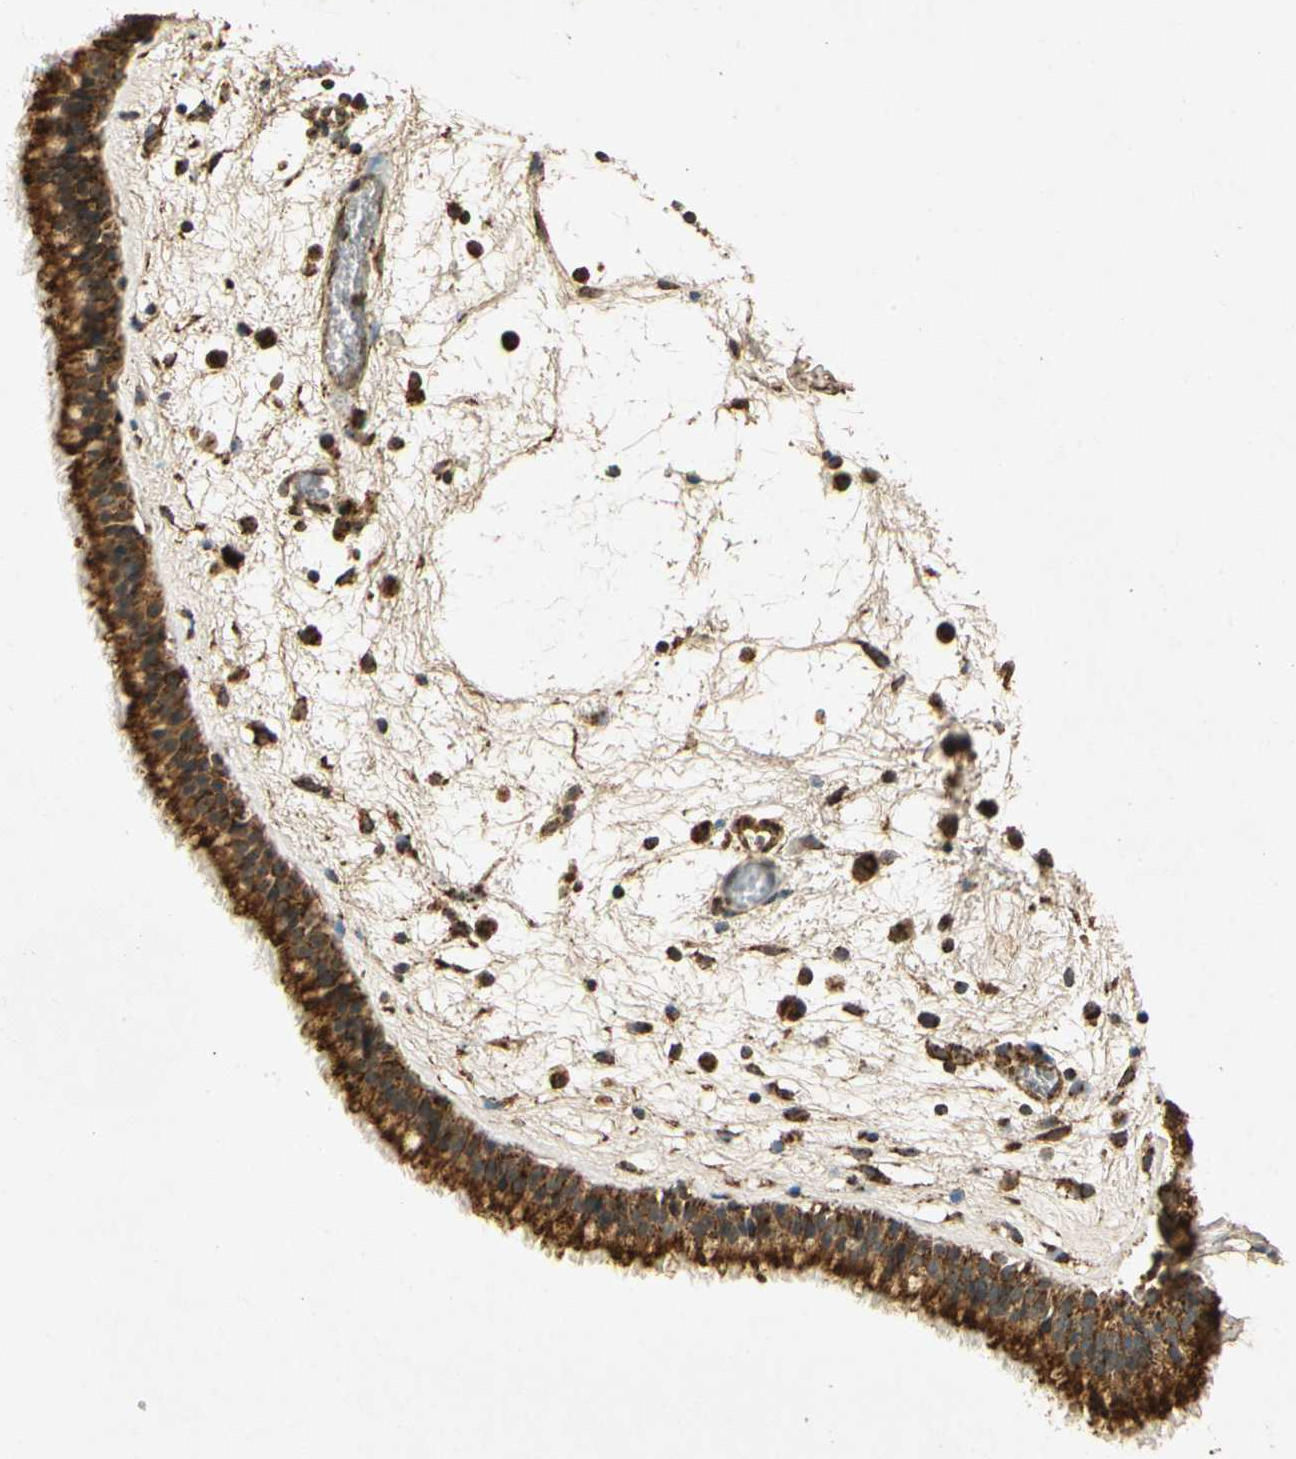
{"staining": {"intensity": "strong", "quantity": ">75%", "location": "cytoplasmic/membranous"}, "tissue": "nasopharynx", "cell_type": "Respiratory epithelial cells", "image_type": "normal", "snomed": [{"axis": "morphology", "description": "Normal tissue, NOS"}, {"axis": "morphology", "description": "Inflammation, NOS"}, {"axis": "topography", "description": "Nasopharynx"}], "caption": "The photomicrograph shows staining of normal nasopharynx, revealing strong cytoplasmic/membranous protein staining (brown color) within respiratory epithelial cells.", "gene": "PRDX3", "patient": {"sex": "male", "age": 48}}